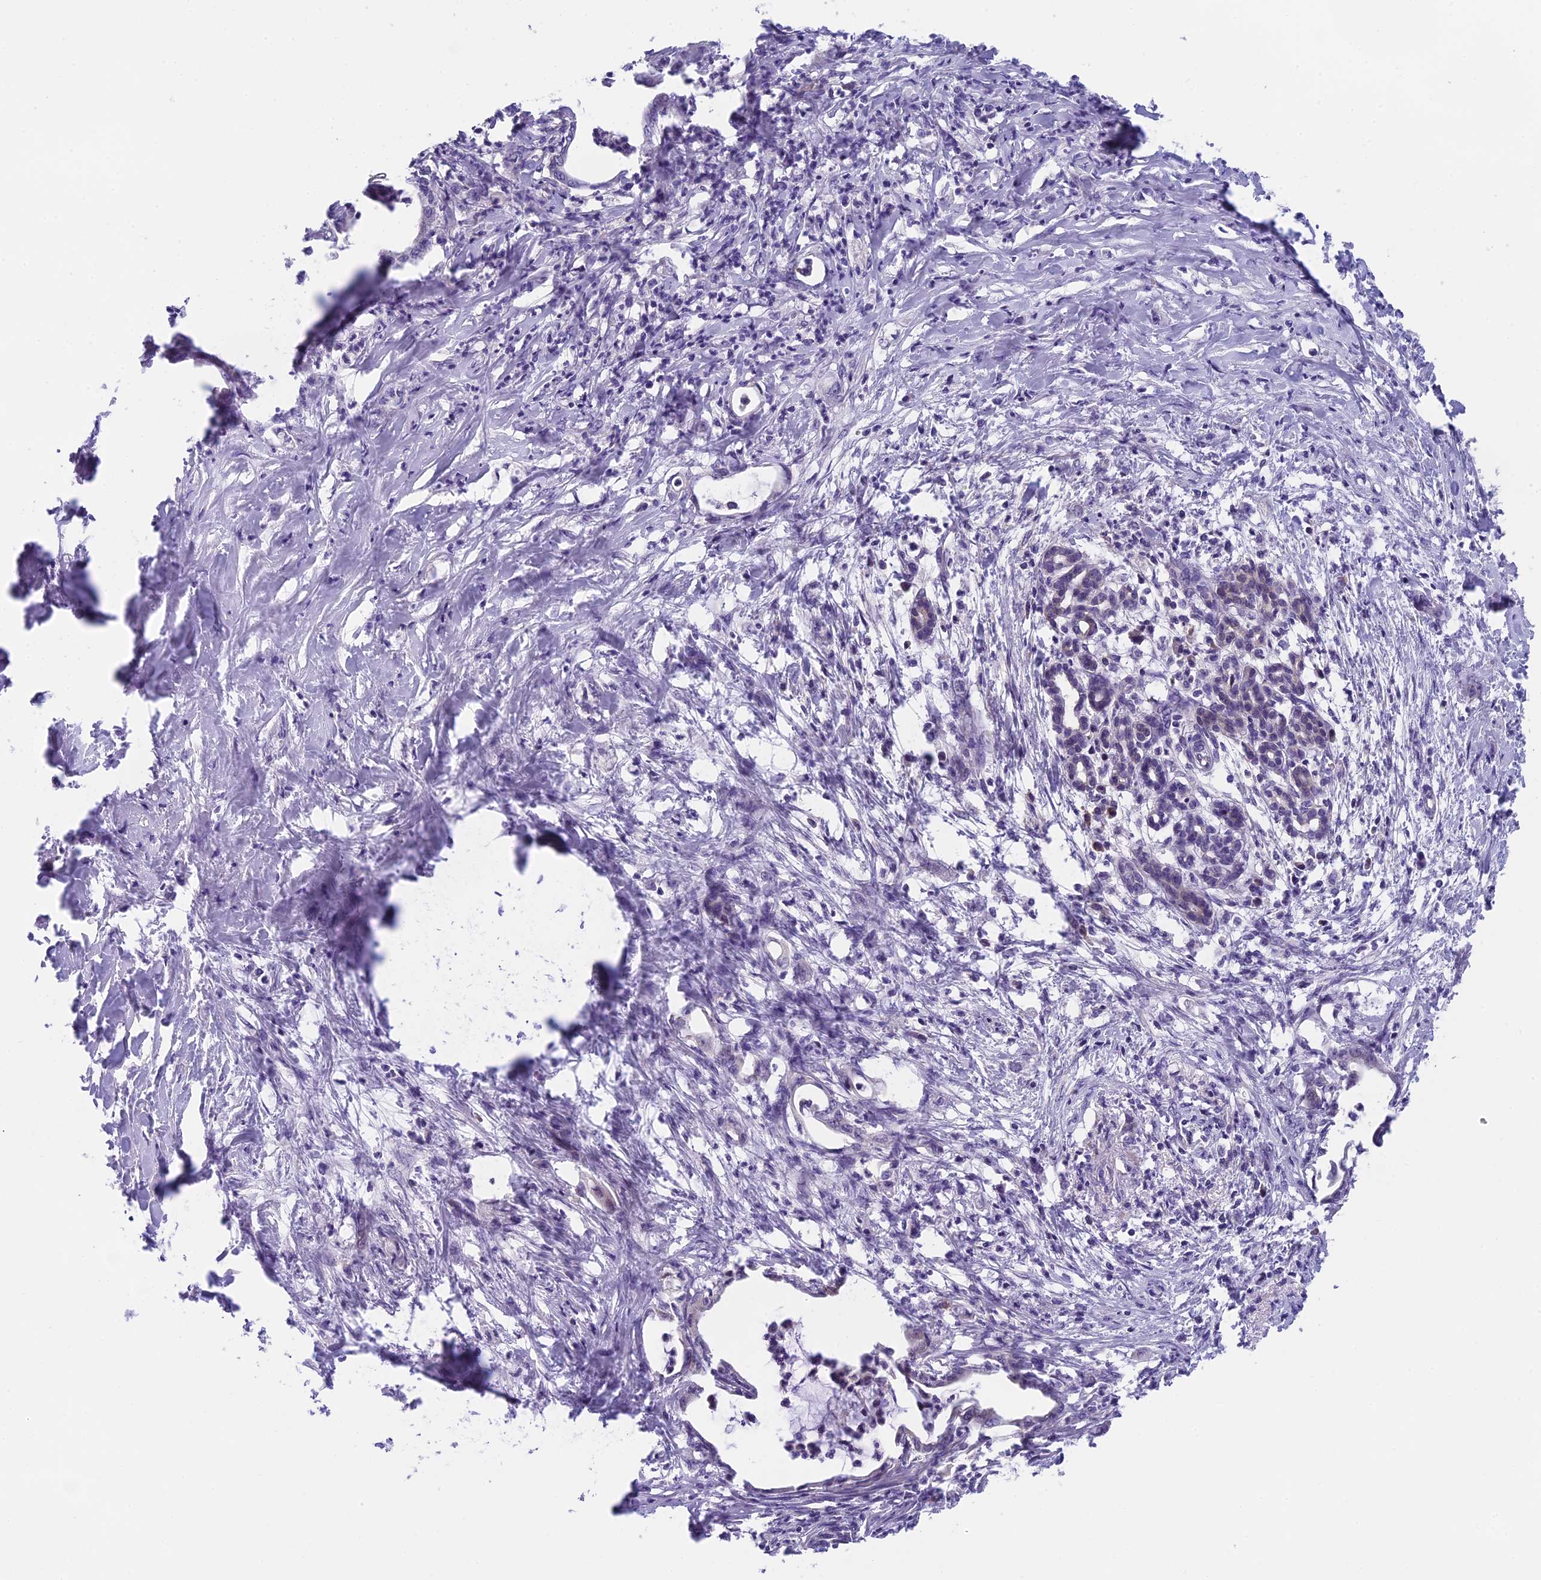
{"staining": {"intensity": "weak", "quantity": "<25%", "location": "cytoplasmic/membranous"}, "tissue": "pancreatic cancer", "cell_type": "Tumor cells", "image_type": "cancer", "snomed": [{"axis": "morphology", "description": "Adenocarcinoma, NOS"}, {"axis": "topography", "description": "Pancreas"}], "caption": "DAB immunohistochemical staining of pancreatic cancer (adenocarcinoma) exhibits no significant positivity in tumor cells.", "gene": "ARHGEF37", "patient": {"sex": "female", "age": 55}}